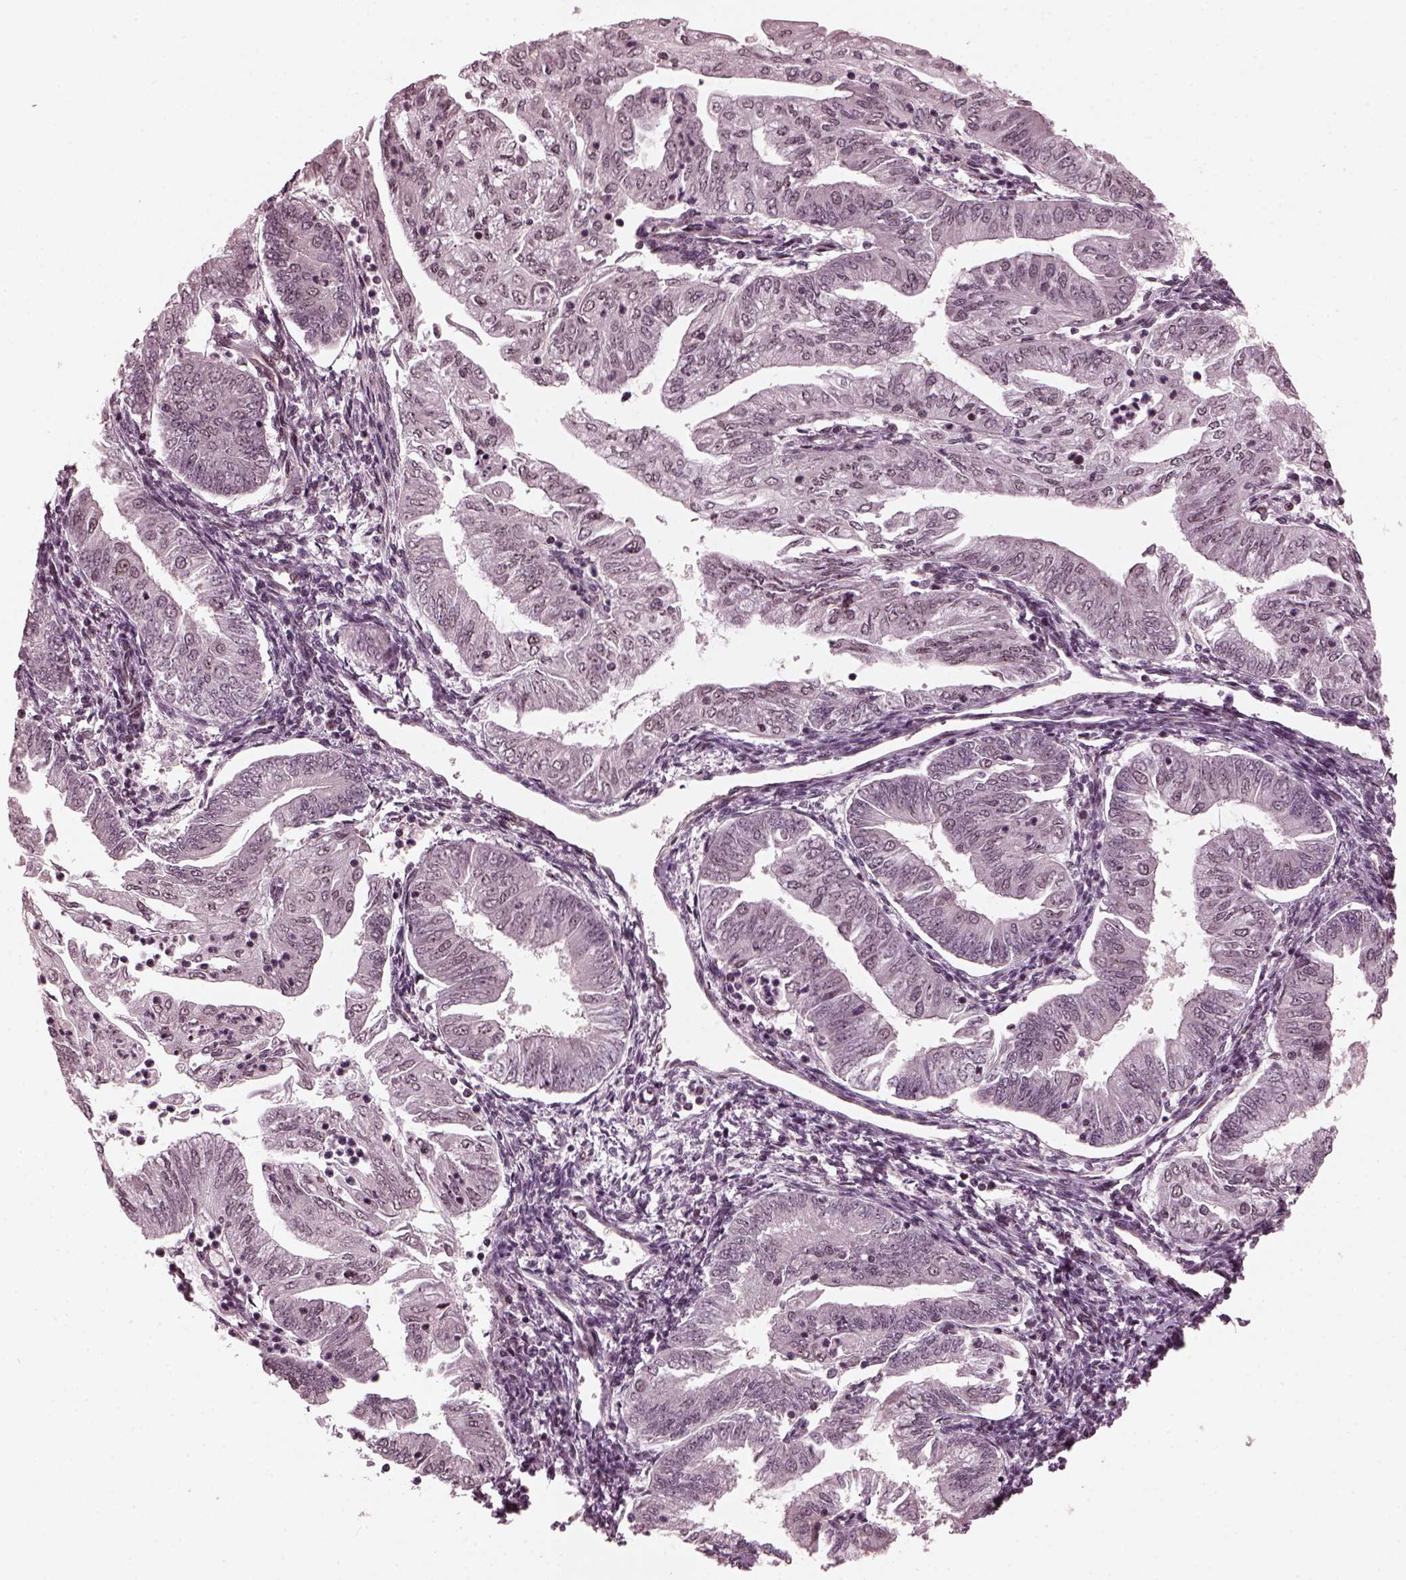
{"staining": {"intensity": "negative", "quantity": "none", "location": "none"}, "tissue": "endometrial cancer", "cell_type": "Tumor cells", "image_type": "cancer", "snomed": [{"axis": "morphology", "description": "Adenocarcinoma, NOS"}, {"axis": "topography", "description": "Endometrium"}], "caption": "There is no significant staining in tumor cells of endometrial adenocarcinoma.", "gene": "TRIB3", "patient": {"sex": "female", "age": 55}}